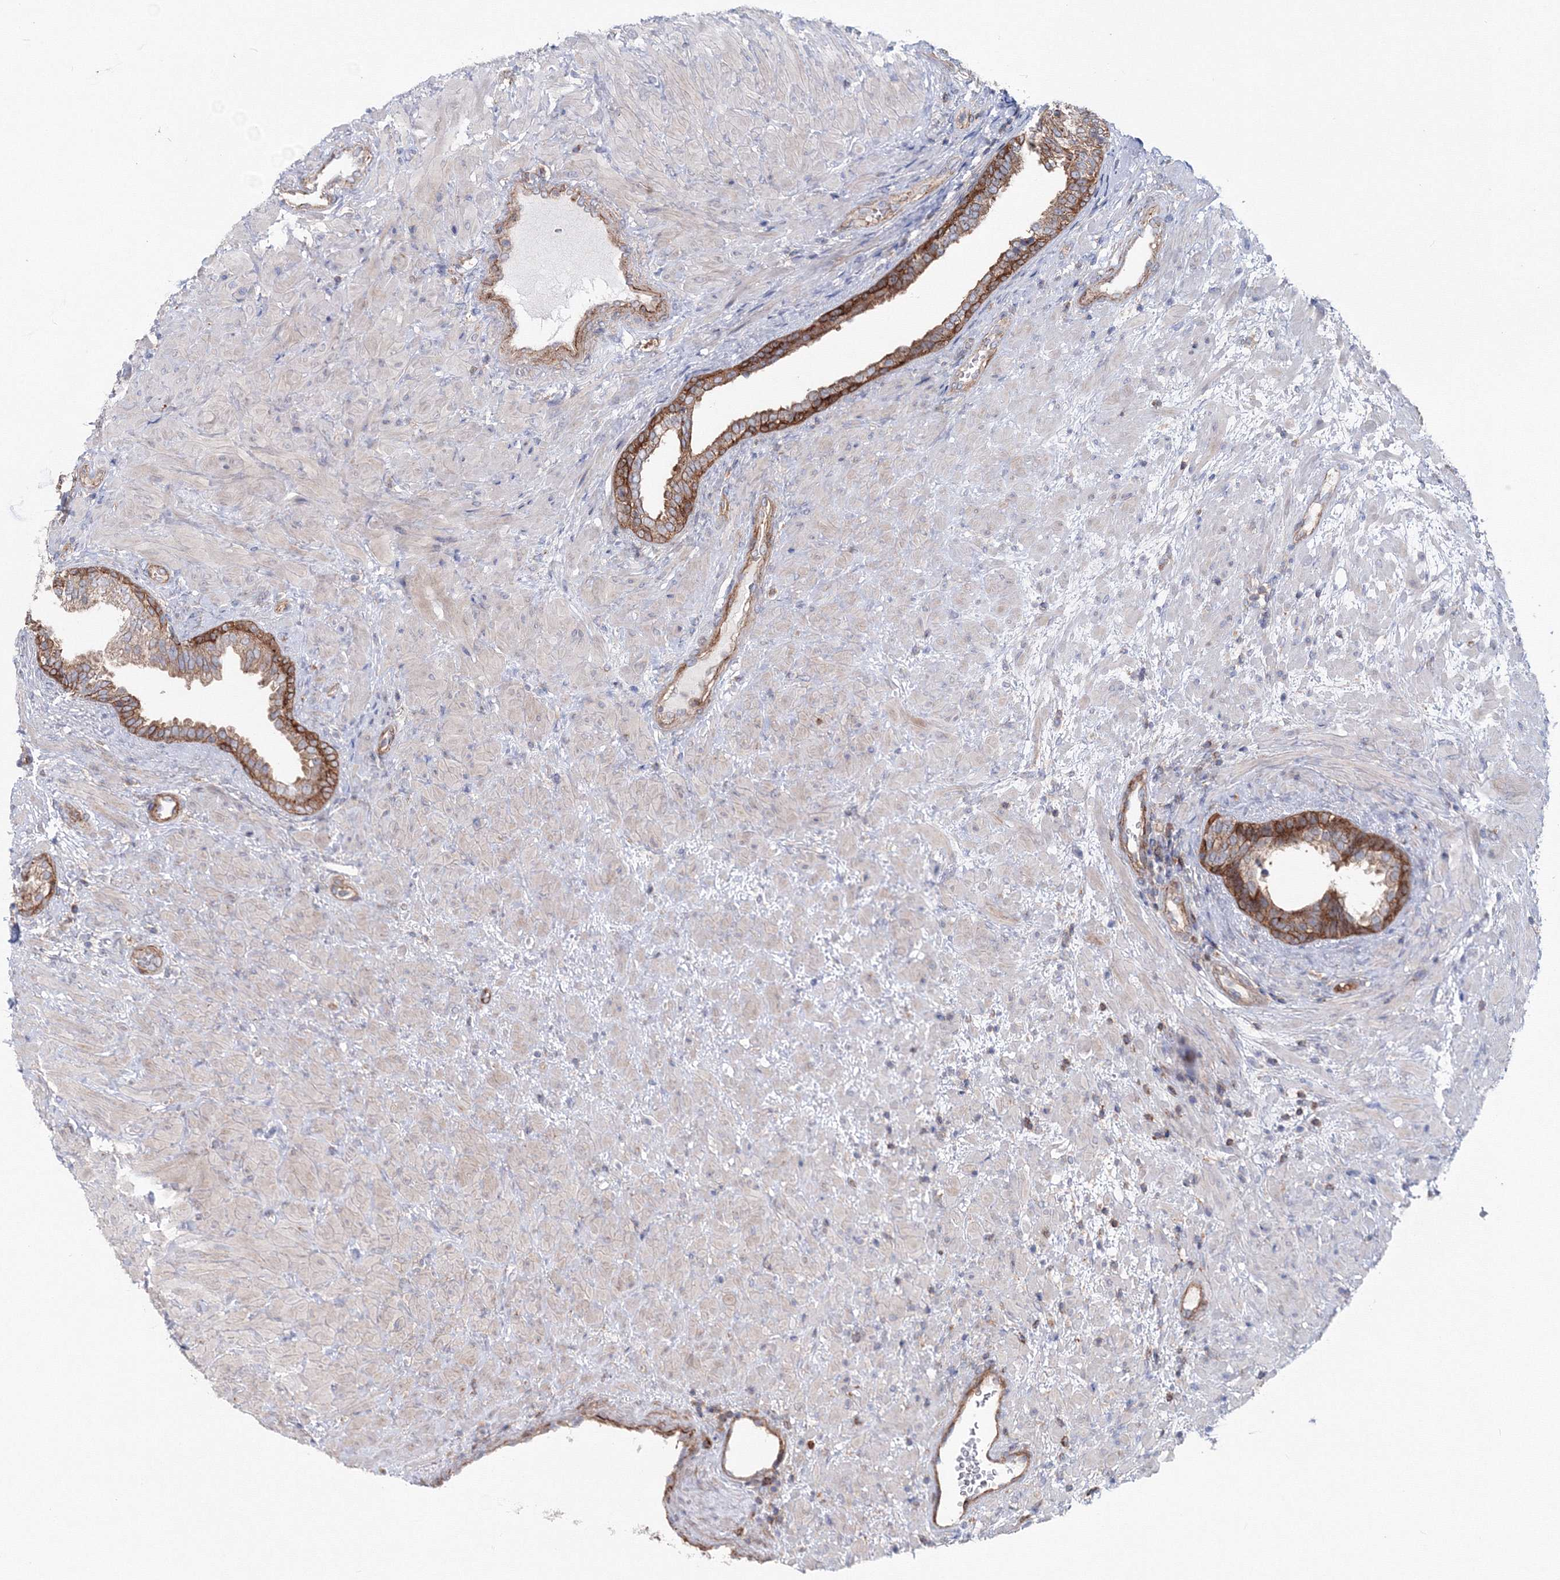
{"staining": {"intensity": "moderate", "quantity": "25%-75%", "location": "cytoplasmic/membranous"}, "tissue": "prostate", "cell_type": "Glandular cells", "image_type": "normal", "snomed": [{"axis": "morphology", "description": "Normal tissue, NOS"}, {"axis": "topography", "description": "Prostate"}], "caption": "IHC (DAB (3,3'-diaminobenzidine)) staining of normal prostate demonstrates moderate cytoplasmic/membranous protein staining in approximately 25%-75% of glandular cells.", "gene": "GGA2", "patient": {"sex": "male", "age": 76}}